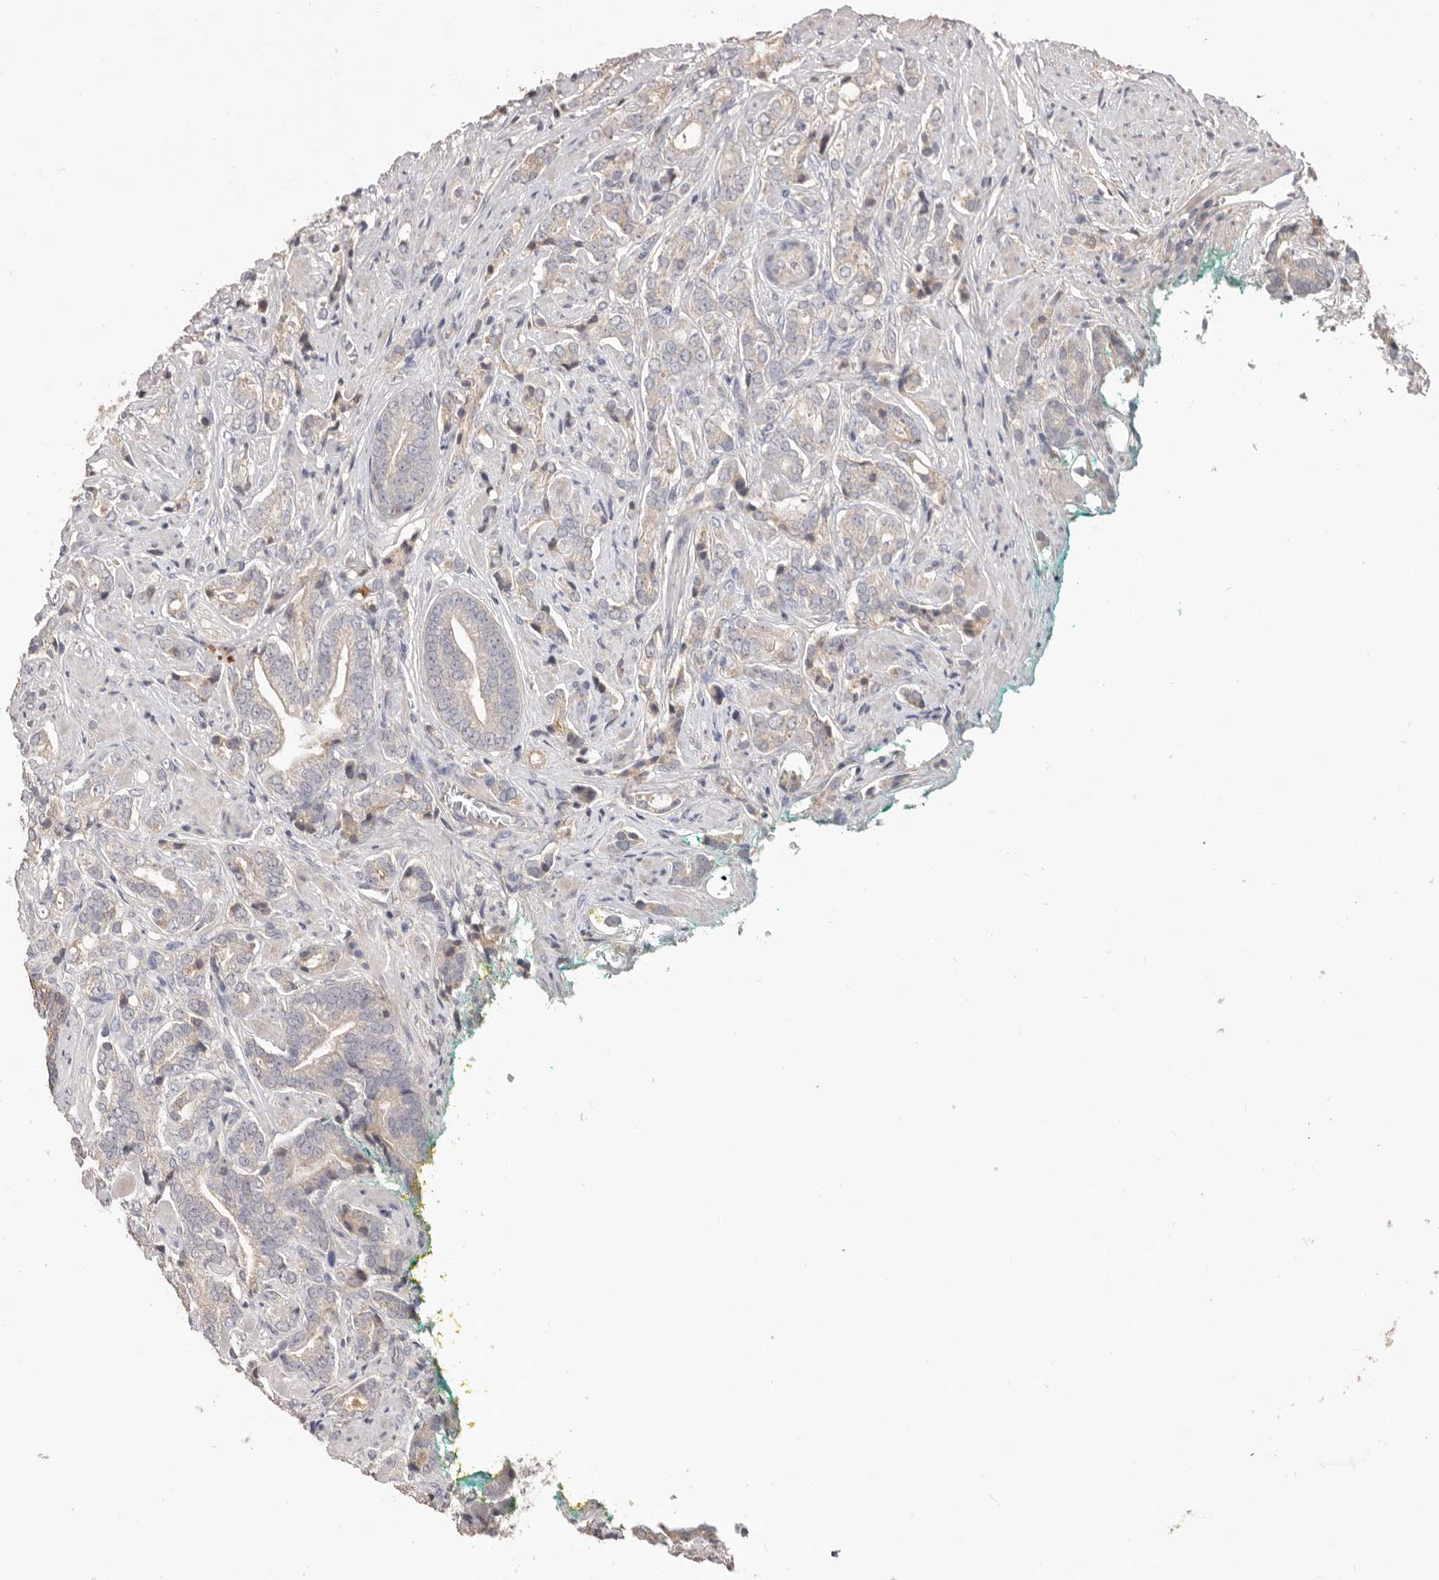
{"staining": {"intensity": "negative", "quantity": "none", "location": "none"}, "tissue": "prostate cancer", "cell_type": "Tumor cells", "image_type": "cancer", "snomed": [{"axis": "morphology", "description": "Adenocarcinoma, High grade"}, {"axis": "topography", "description": "Prostate"}], "caption": "Image shows no protein staining in tumor cells of adenocarcinoma (high-grade) (prostate) tissue.", "gene": "HCAR2", "patient": {"sex": "male", "age": 57}}